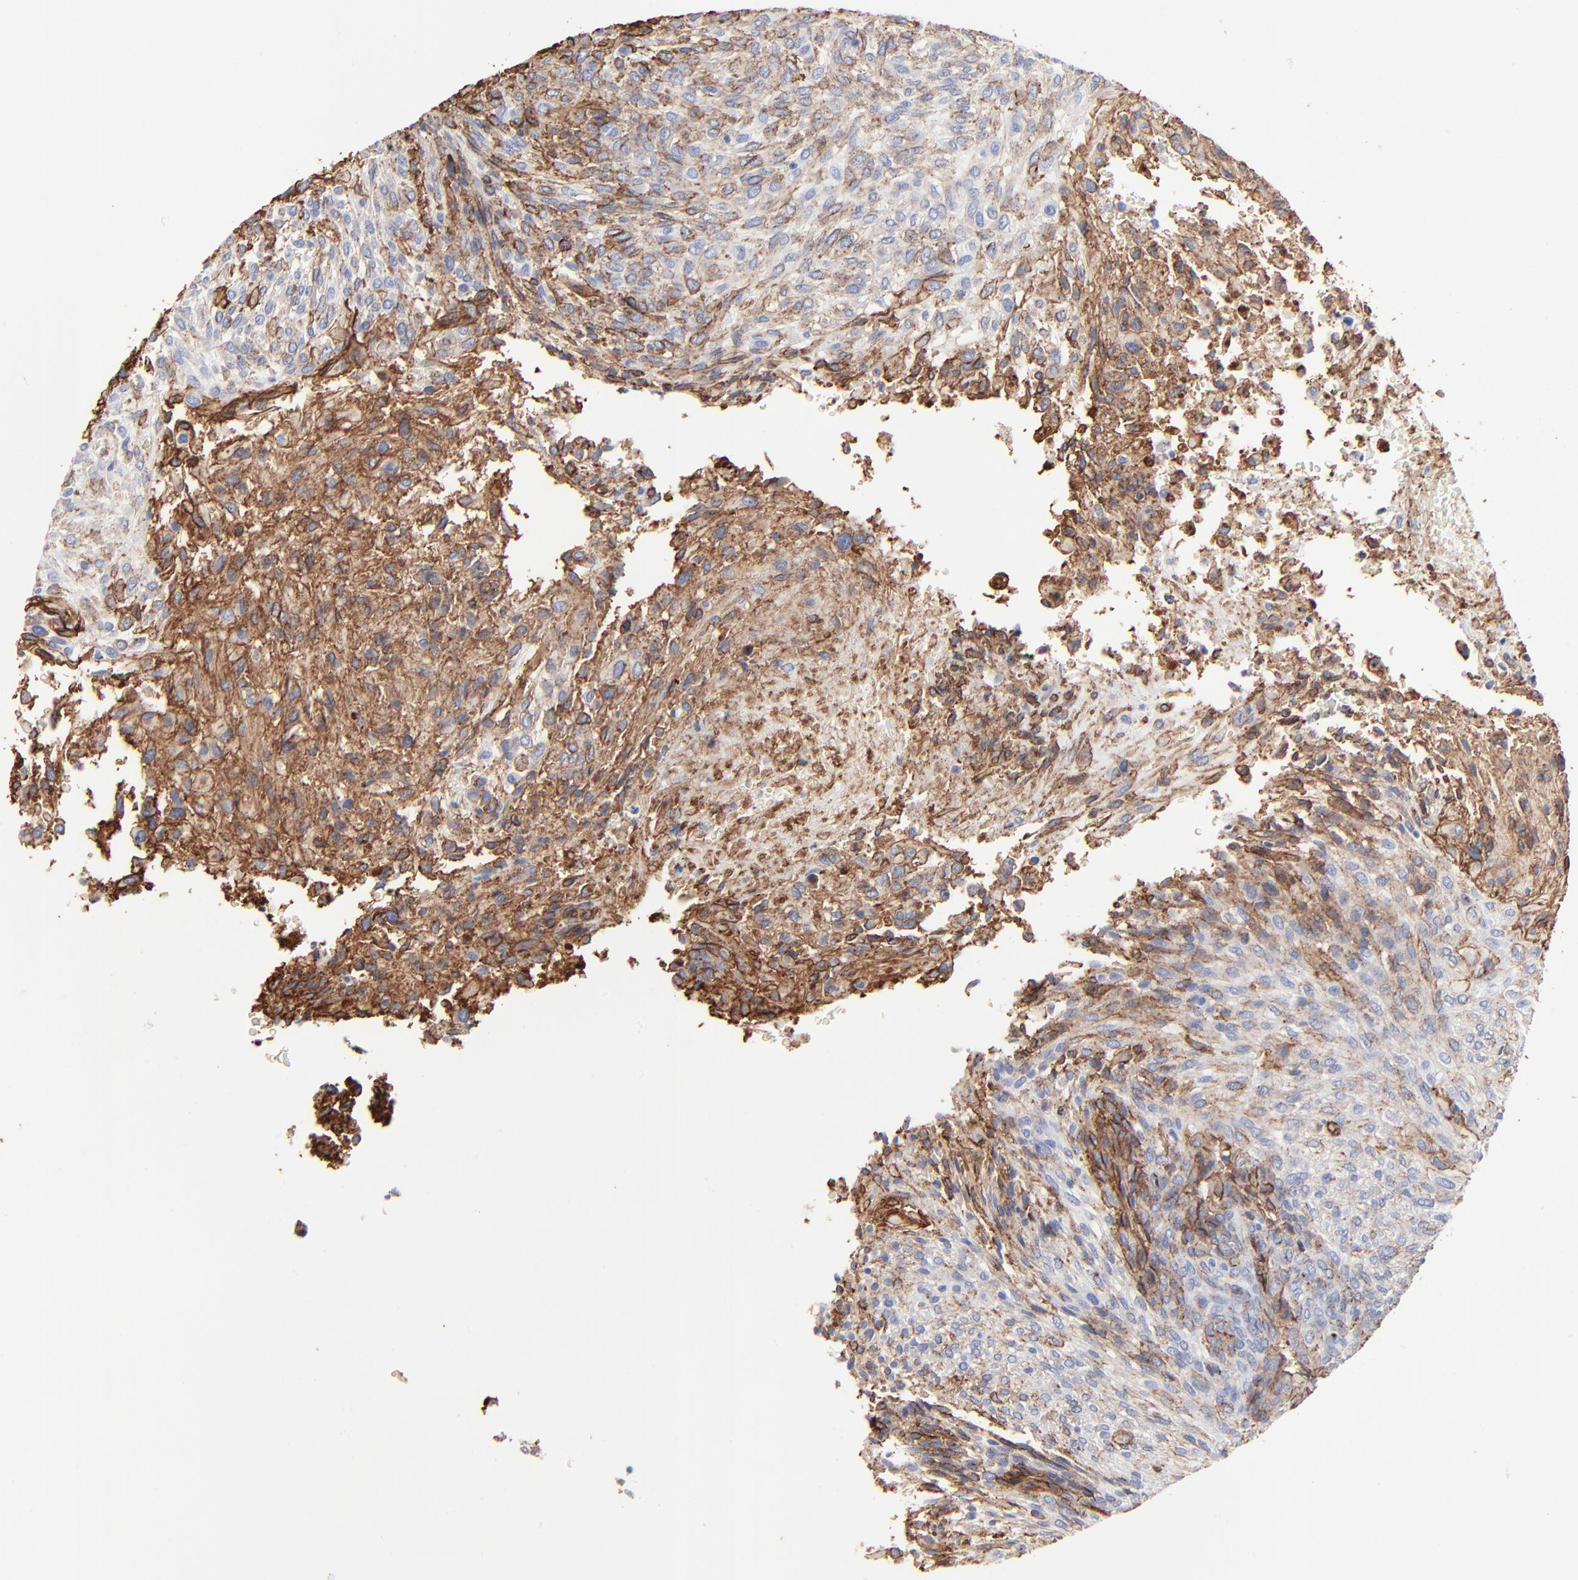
{"staining": {"intensity": "strong", "quantity": "25%-75%", "location": "cytoplasmic/membranous"}, "tissue": "glioma", "cell_type": "Tumor cells", "image_type": "cancer", "snomed": [{"axis": "morphology", "description": "Glioma, malignant, High grade"}, {"axis": "topography", "description": "Cerebral cortex"}], "caption": "Malignant glioma (high-grade) stained with DAB (3,3'-diaminobenzidine) immunohistochemistry (IHC) shows high levels of strong cytoplasmic/membranous staining in approximately 25%-75% of tumor cells.", "gene": "CAV1", "patient": {"sex": "female", "age": 55}}